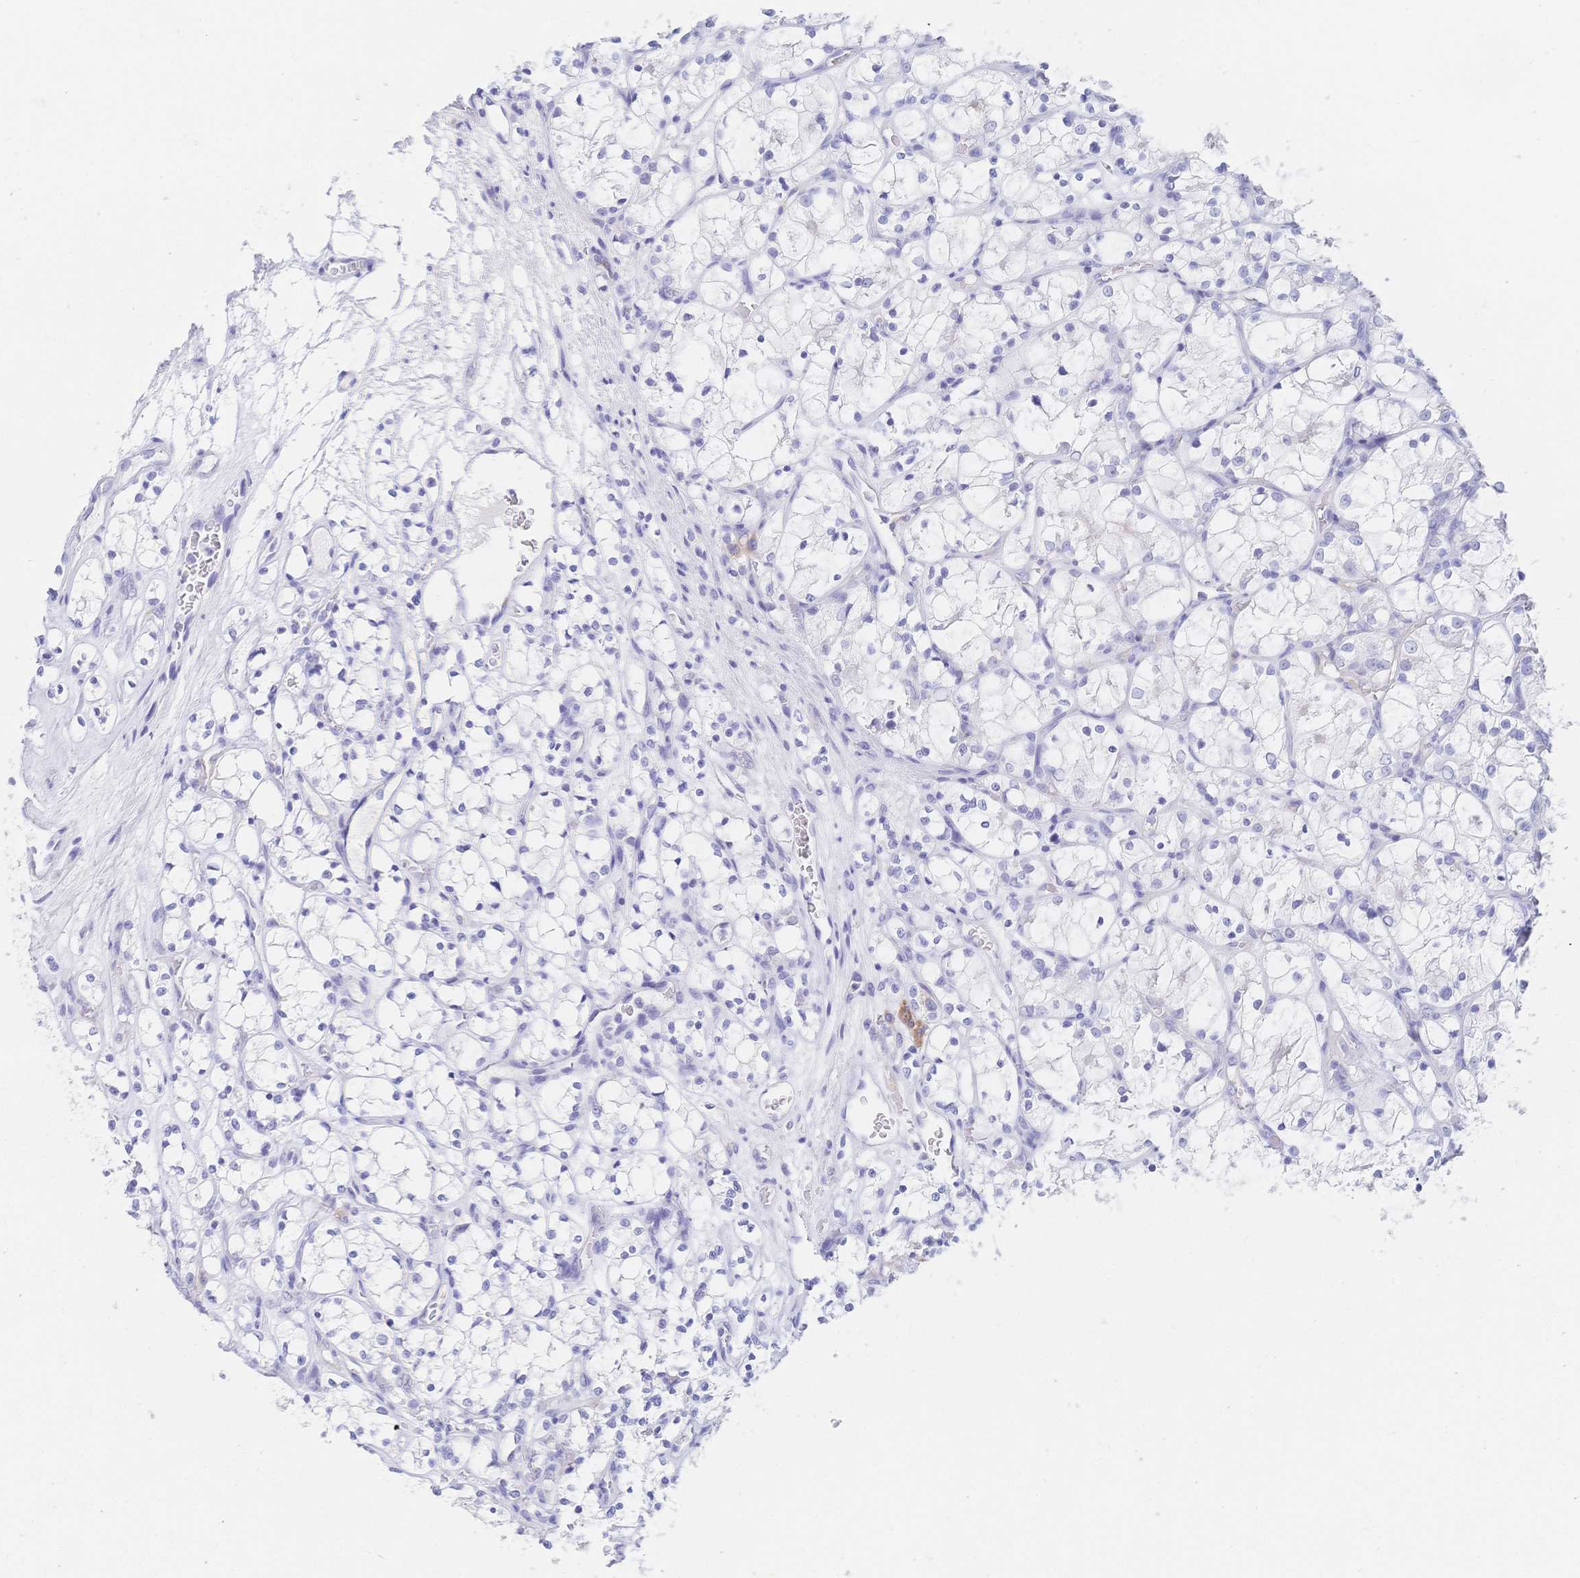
{"staining": {"intensity": "negative", "quantity": "none", "location": "none"}, "tissue": "renal cancer", "cell_type": "Tumor cells", "image_type": "cancer", "snomed": [{"axis": "morphology", "description": "Adenocarcinoma, NOS"}, {"axis": "topography", "description": "Kidney"}], "caption": "High magnification brightfield microscopy of renal adenocarcinoma stained with DAB (brown) and counterstained with hematoxylin (blue): tumor cells show no significant expression. Brightfield microscopy of IHC stained with DAB (3,3'-diaminobenzidine) (brown) and hematoxylin (blue), captured at high magnification.", "gene": "RRM1", "patient": {"sex": "female", "age": 69}}